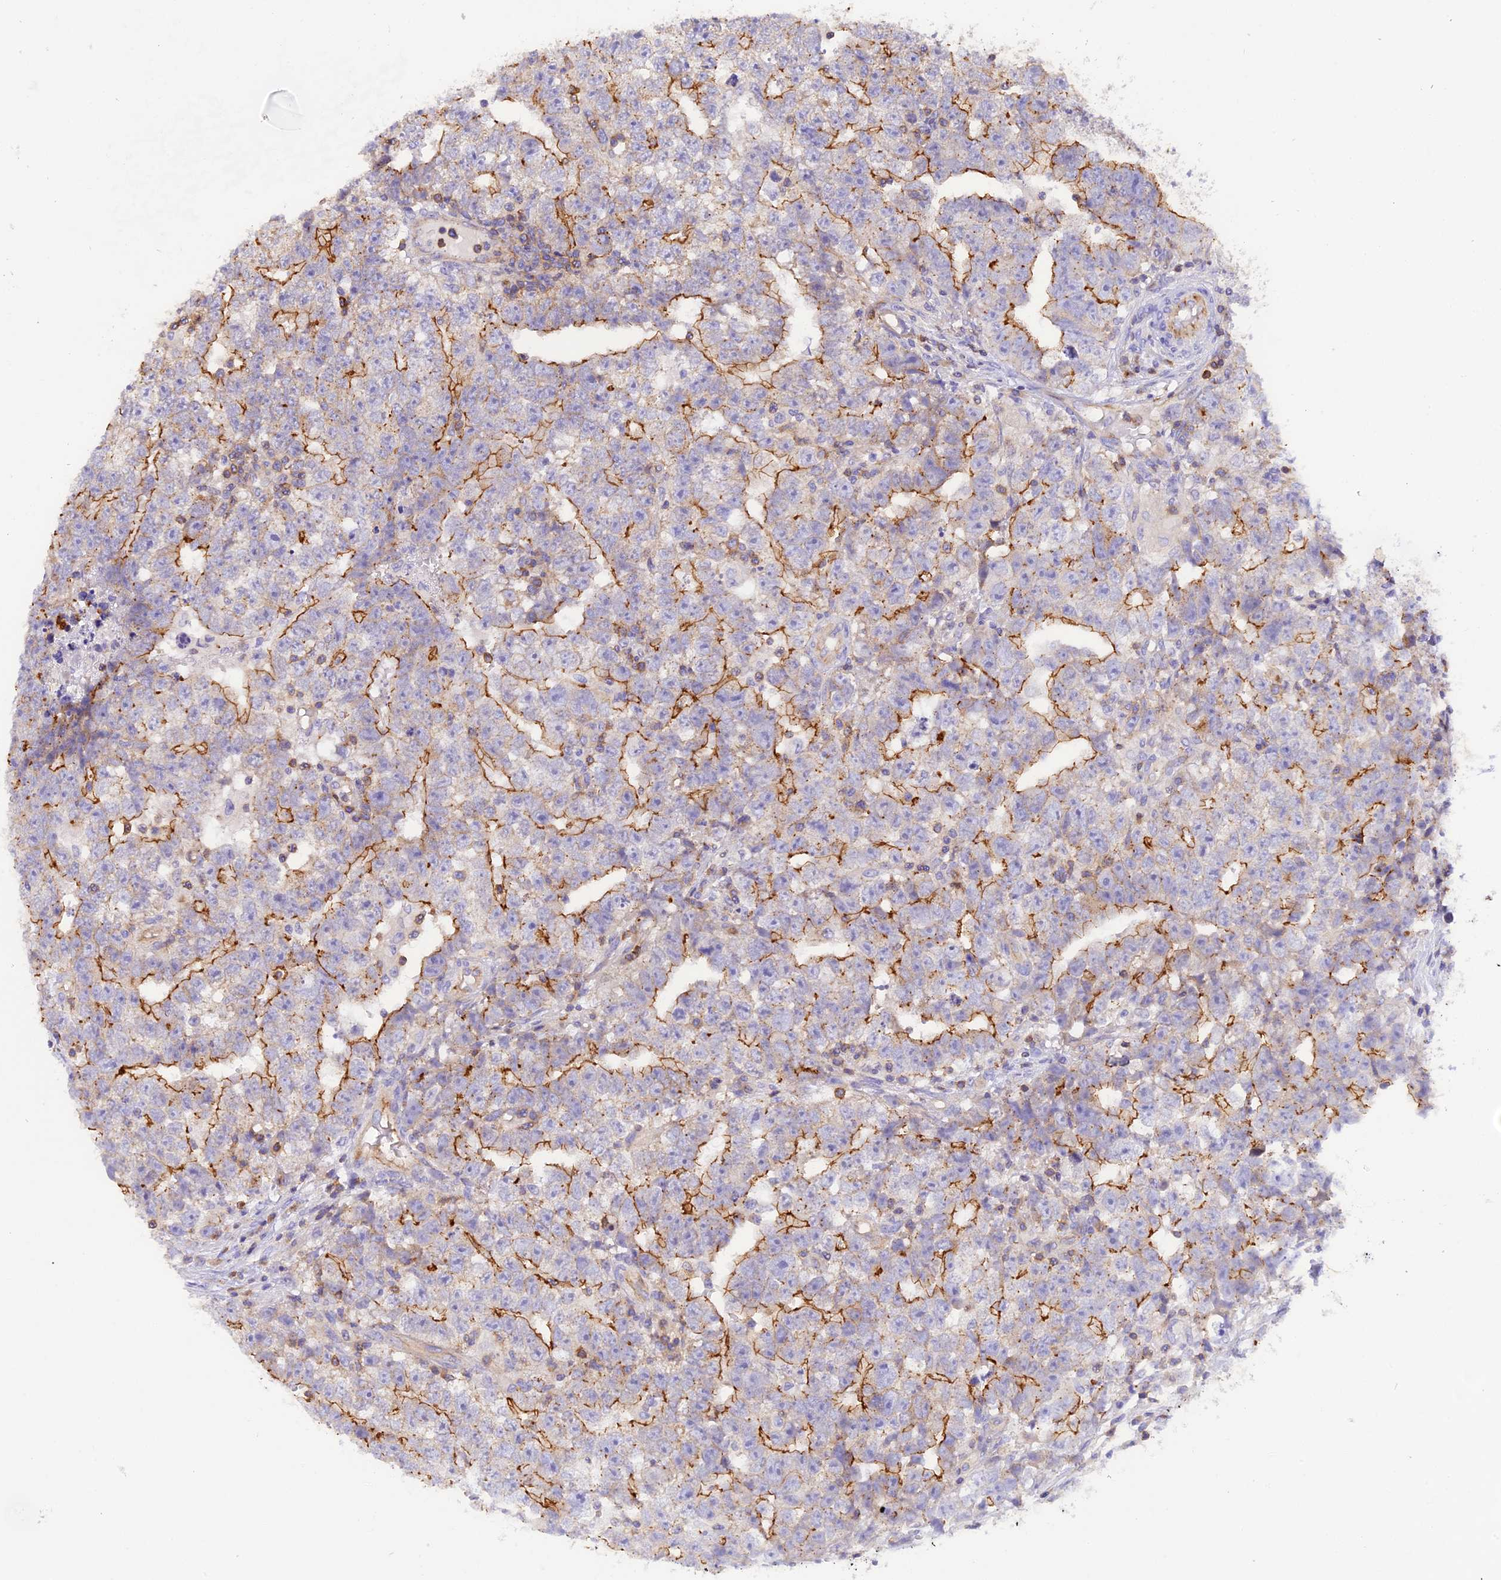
{"staining": {"intensity": "strong", "quantity": "25%-75%", "location": "cytoplasmic/membranous"}, "tissue": "testis cancer", "cell_type": "Tumor cells", "image_type": "cancer", "snomed": [{"axis": "morphology", "description": "Carcinoma, Embryonal, NOS"}, {"axis": "topography", "description": "Testis"}], "caption": "This histopathology image exhibits embryonal carcinoma (testis) stained with IHC to label a protein in brown. The cytoplasmic/membranous of tumor cells show strong positivity for the protein. Nuclei are counter-stained blue.", "gene": "FAM193A", "patient": {"sex": "male", "age": 25}}